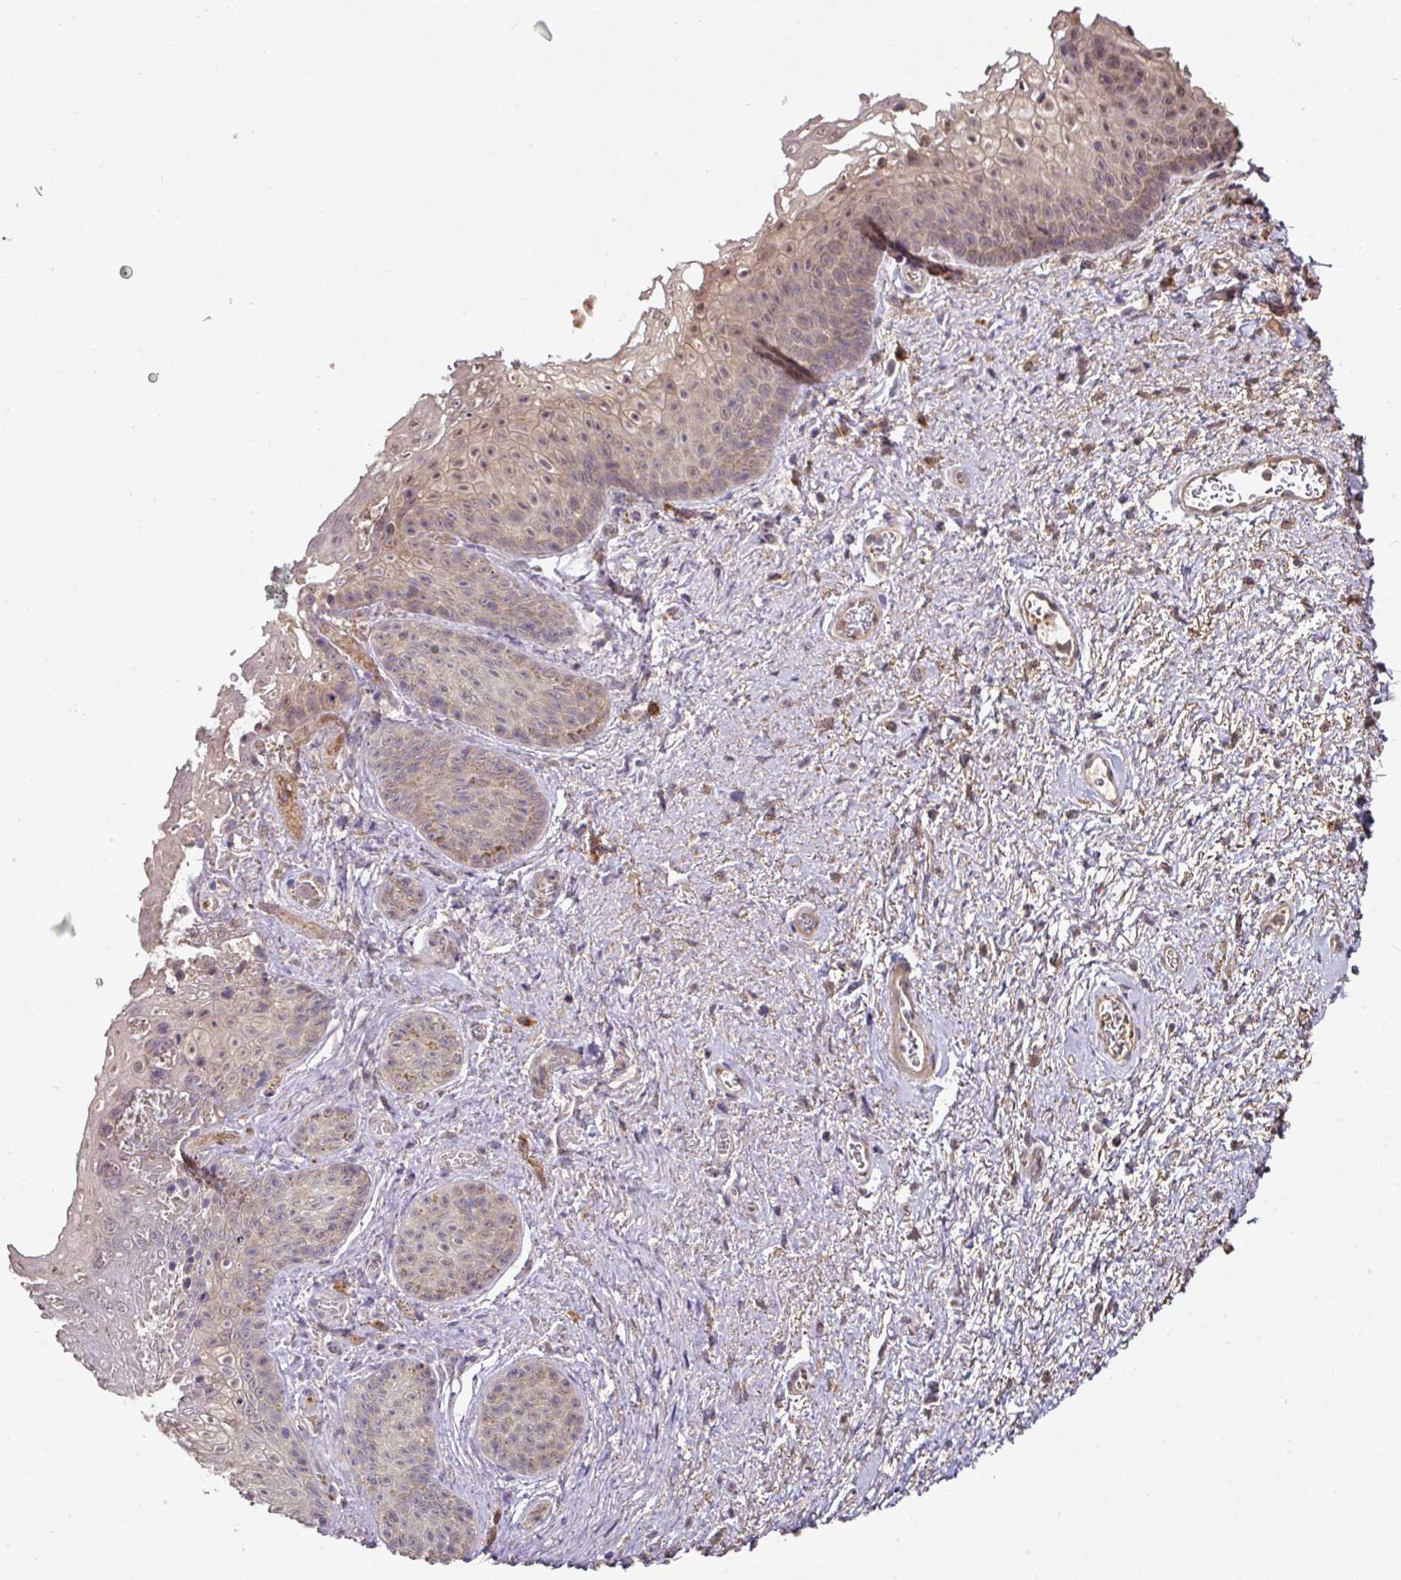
{"staining": {"intensity": "weak", "quantity": "25%-75%", "location": "cytoplasmic/membranous"}, "tissue": "vagina", "cell_type": "Squamous epithelial cells", "image_type": "normal", "snomed": [{"axis": "morphology", "description": "Normal tissue, NOS"}, {"axis": "topography", "description": "Vulva"}, {"axis": "topography", "description": "Vagina"}, {"axis": "topography", "description": "Peripheral nerve tissue"}], "caption": "Immunohistochemical staining of unremarkable human vagina displays weak cytoplasmic/membranous protein staining in approximately 25%-75% of squamous epithelial cells. (DAB (3,3'-diaminobenzidine) = brown stain, brightfield microscopy at high magnification).", "gene": "ACVR2B", "patient": {"sex": "female", "age": 66}}